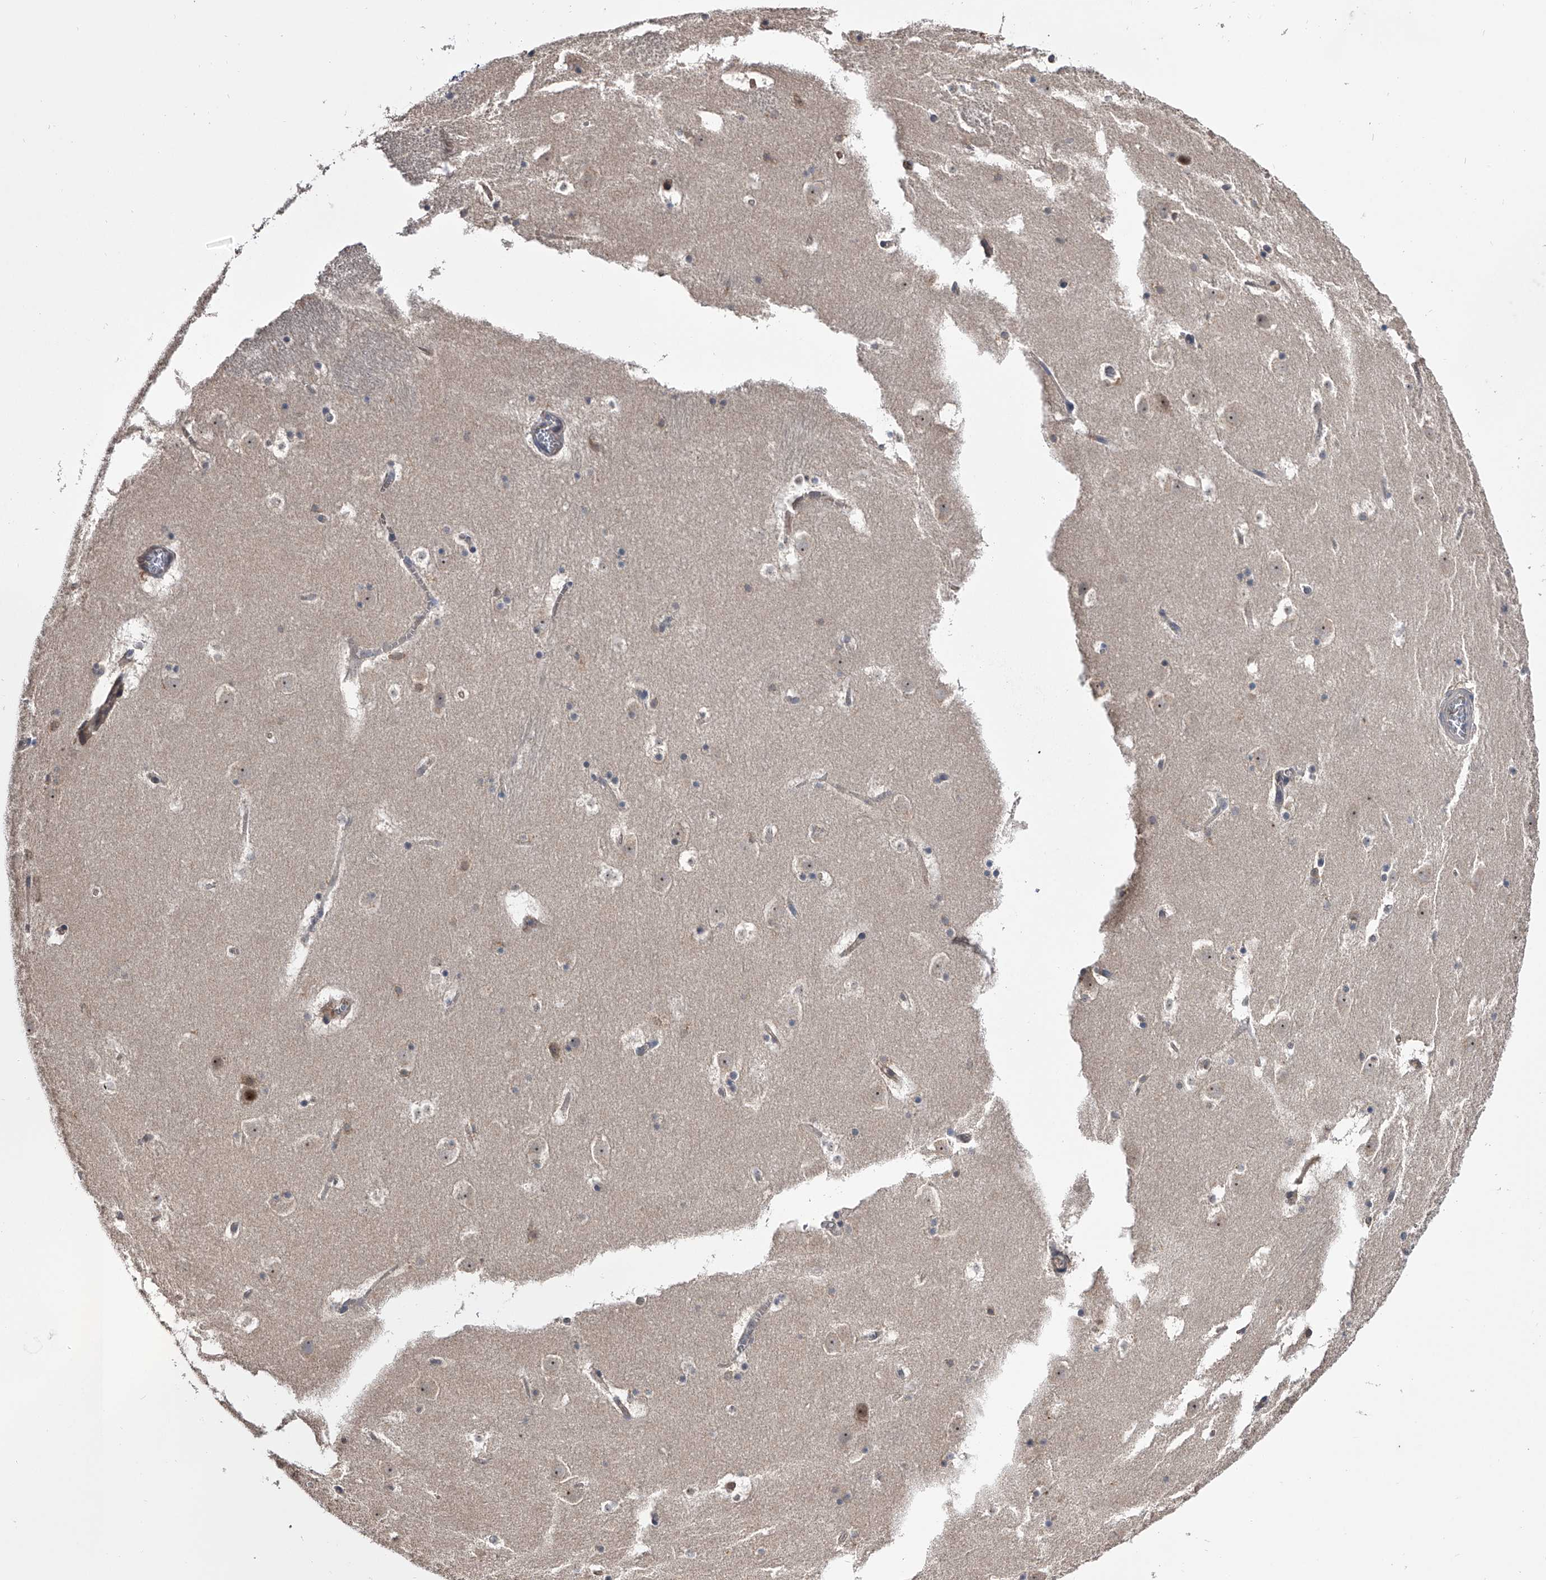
{"staining": {"intensity": "negative", "quantity": "none", "location": "none"}, "tissue": "caudate", "cell_type": "Glial cells", "image_type": "normal", "snomed": [{"axis": "morphology", "description": "Normal tissue, NOS"}, {"axis": "topography", "description": "Lateral ventricle wall"}], "caption": "Glial cells are negative for protein expression in unremarkable human caudate. The staining was performed using DAB to visualize the protein expression in brown, while the nuclei were stained in blue with hematoxylin (Magnification: 20x).", "gene": "PAN3", "patient": {"sex": "male", "age": 45}}